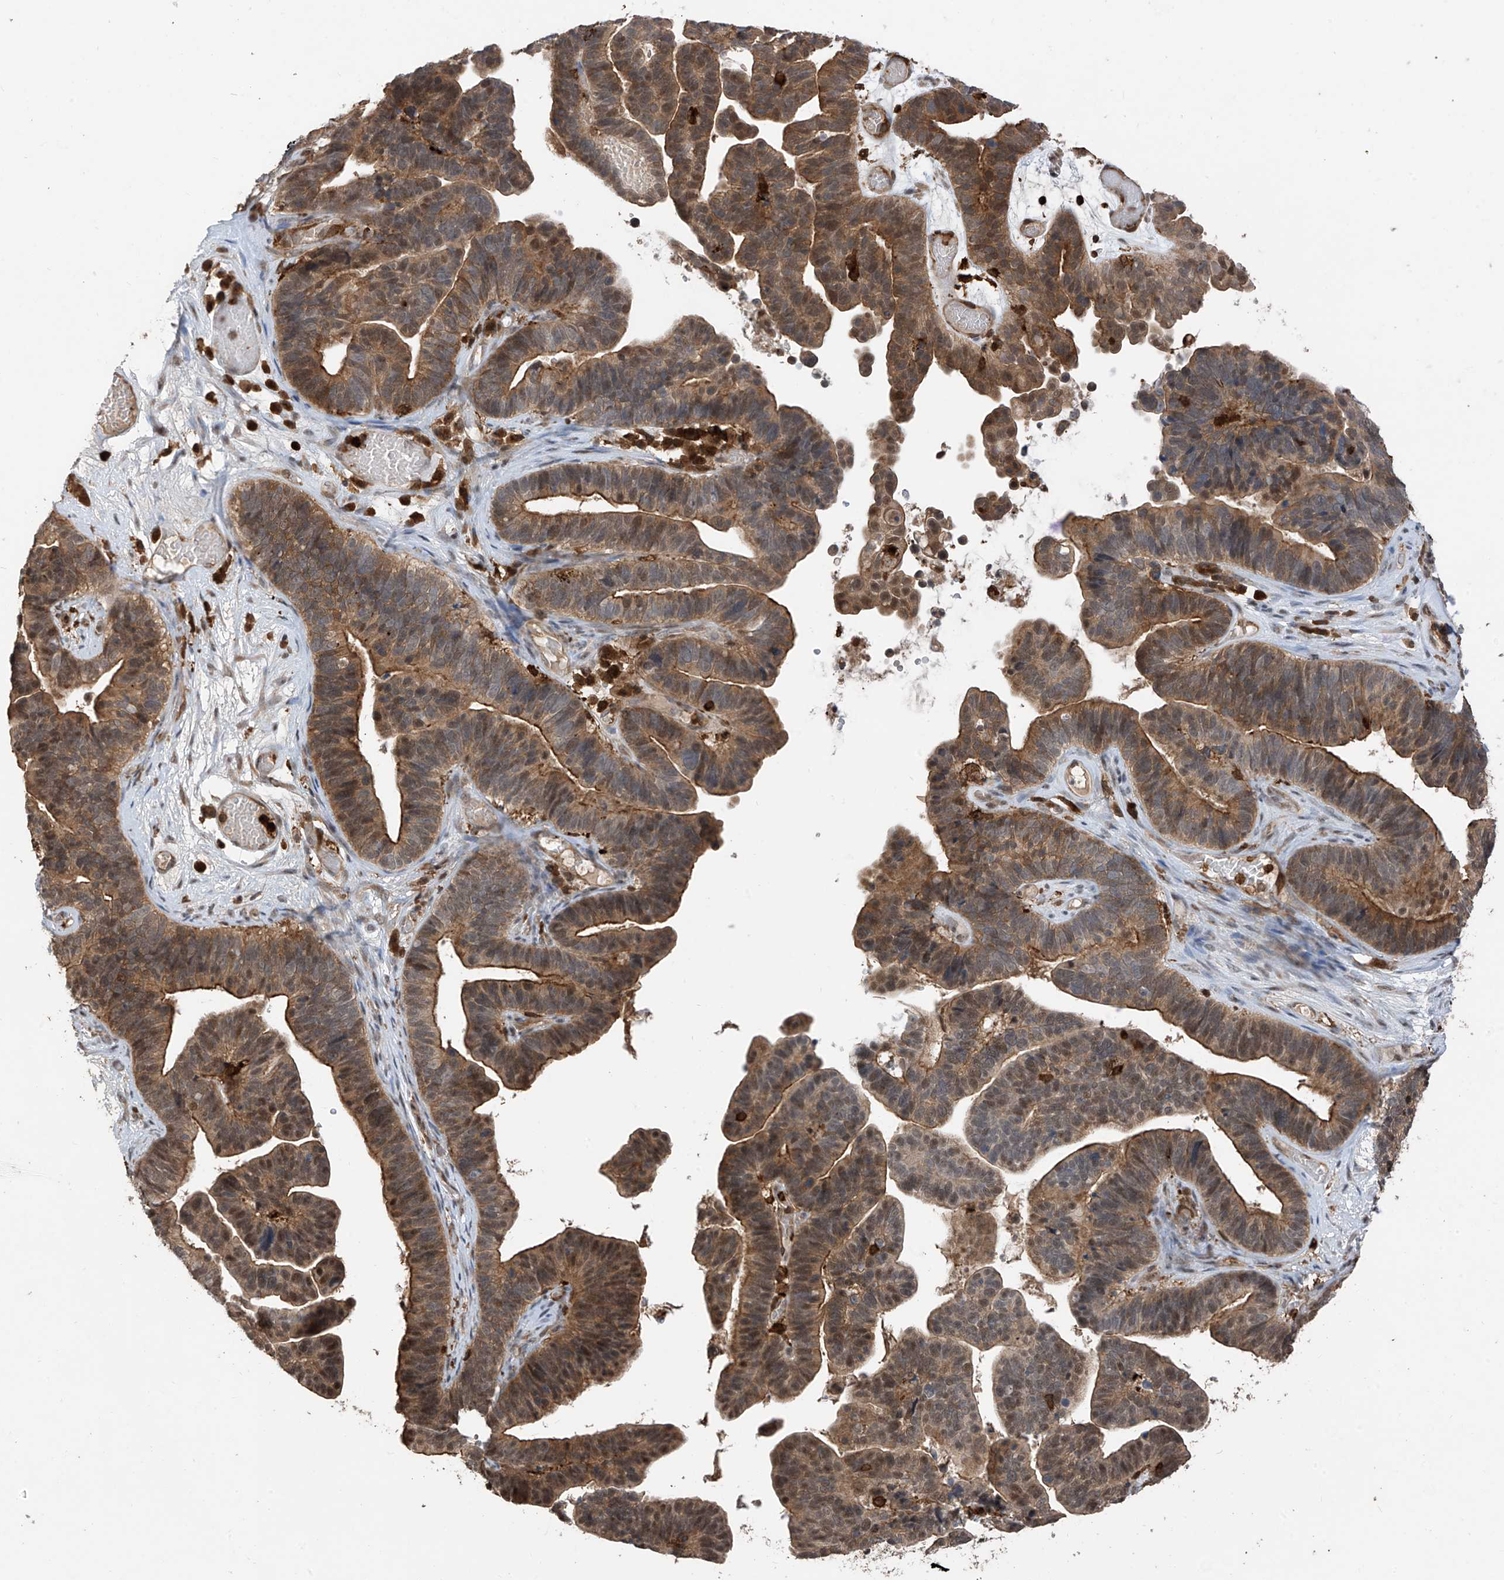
{"staining": {"intensity": "moderate", "quantity": ">75%", "location": "cytoplasmic/membranous,nuclear"}, "tissue": "ovarian cancer", "cell_type": "Tumor cells", "image_type": "cancer", "snomed": [{"axis": "morphology", "description": "Cystadenocarcinoma, serous, NOS"}, {"axis": "topography", "description": "Ovary"}], "caption": "The histopathology image shows staining of ovarian cancer, revealing moderate cytoplasmic/membranous and nuclear protein expression (brown color) within tumor cells. The staining is performed using DAB (3,3'-diaminobenzidine) brown chromogen to label protein expression. The nuclei are counter-stained blue using hematoxylin.", "gene": "MICAL1", "patient": {"sex": "female", "age": 56}}